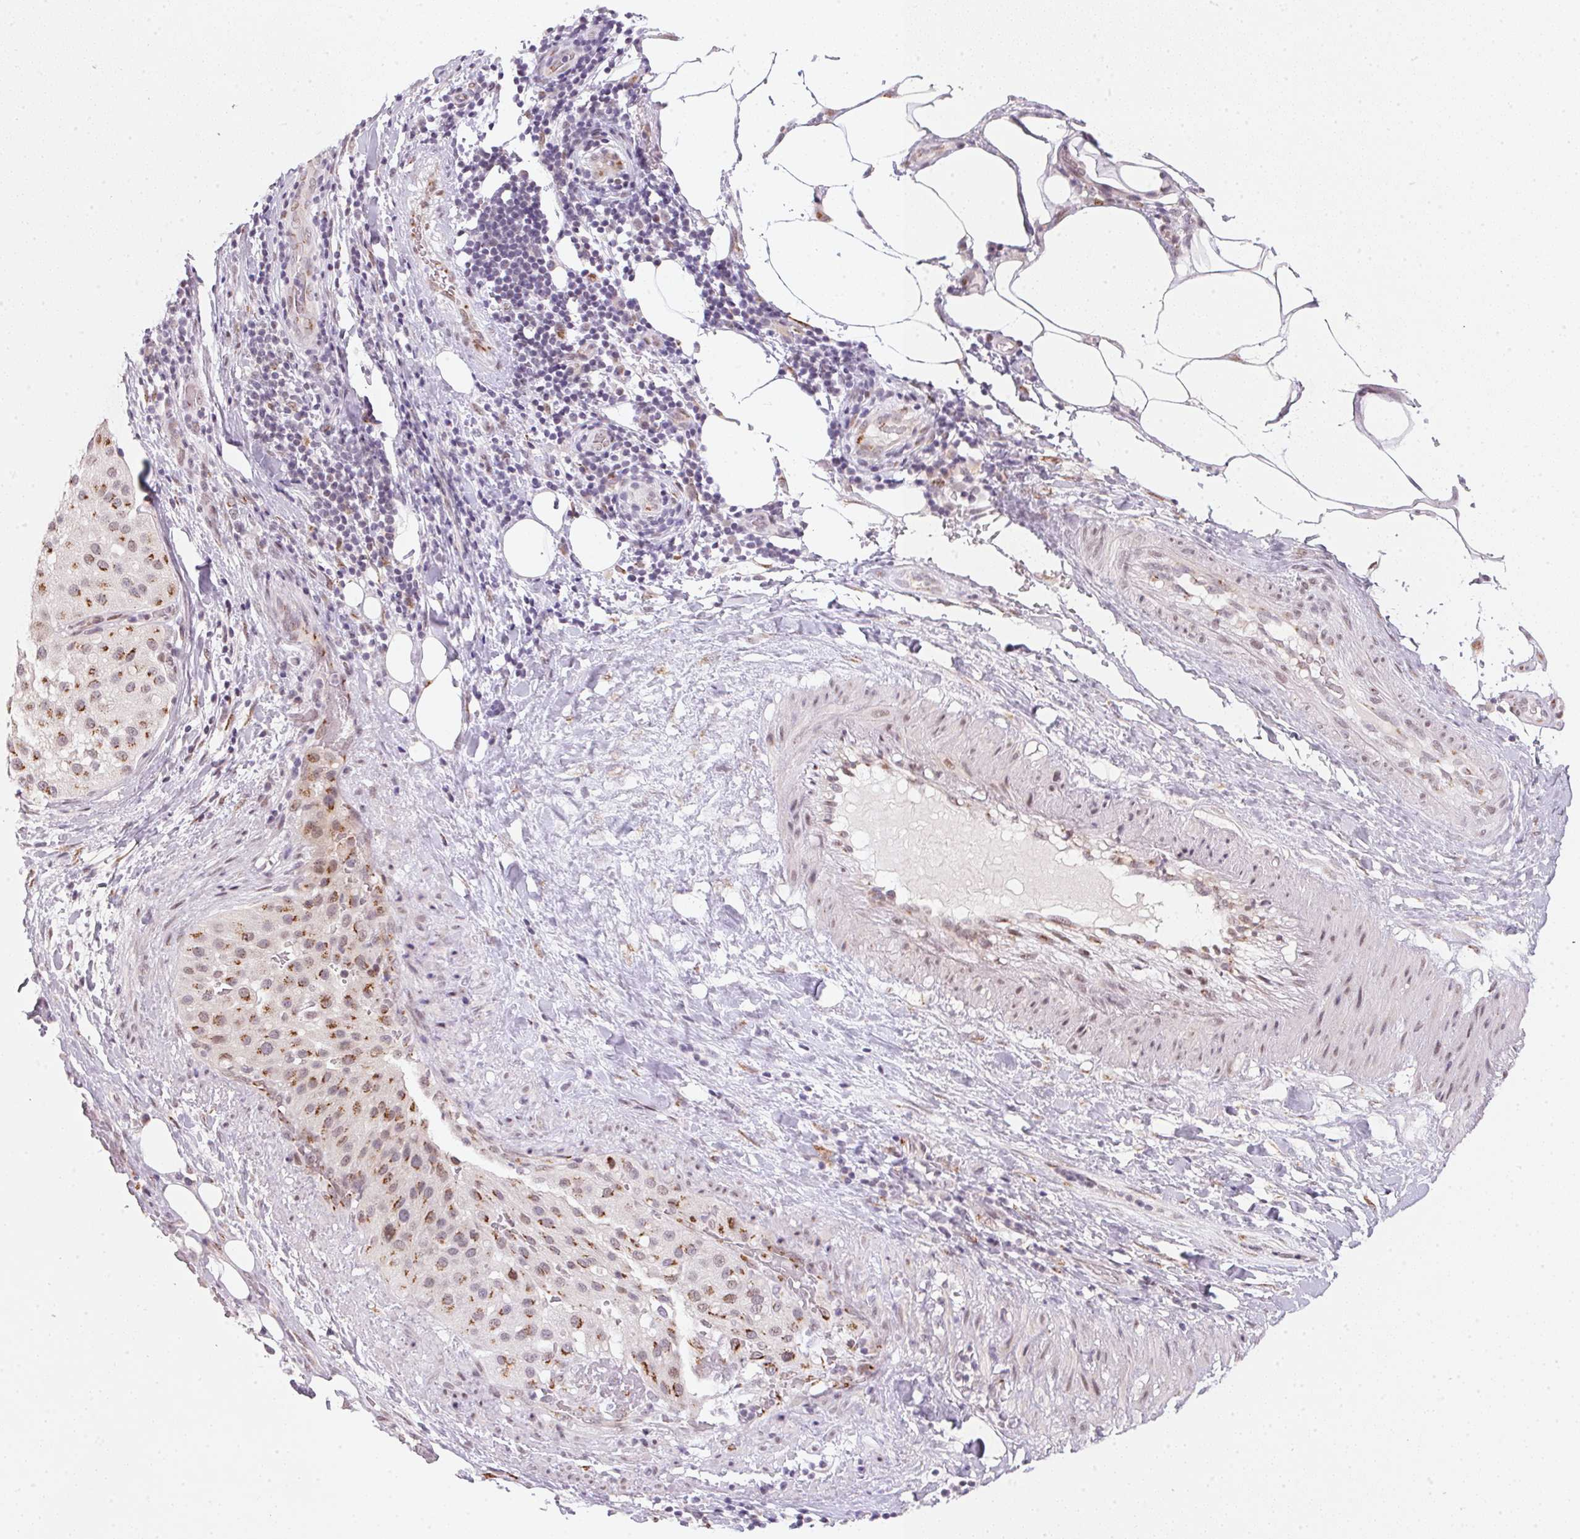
{"staining": {"intensity": "moderate", "quantity": ">75%", "location": "cytoplasmic/membranous"}, "tissue": "melanoma", "cell_type": "Tumor cells", "image_type": "cancer", "snomed": [{"axis": "morphology", "description": "Malignant melanoma, Metastatic site"}, {"axis": "topography", "description": "Smooth muscle"}], "caption": "IHC micrograph of neoplastic tissue: melanoma stained using IHC reveals medium levels of moderate protein expression localized specifically in the cytoplasmic/membranous of tumor cells, appearing as a cytoplasmic/membranous brown color.", "gene": "RAB22A", "patient": {"sex": "male", "age": 41}}